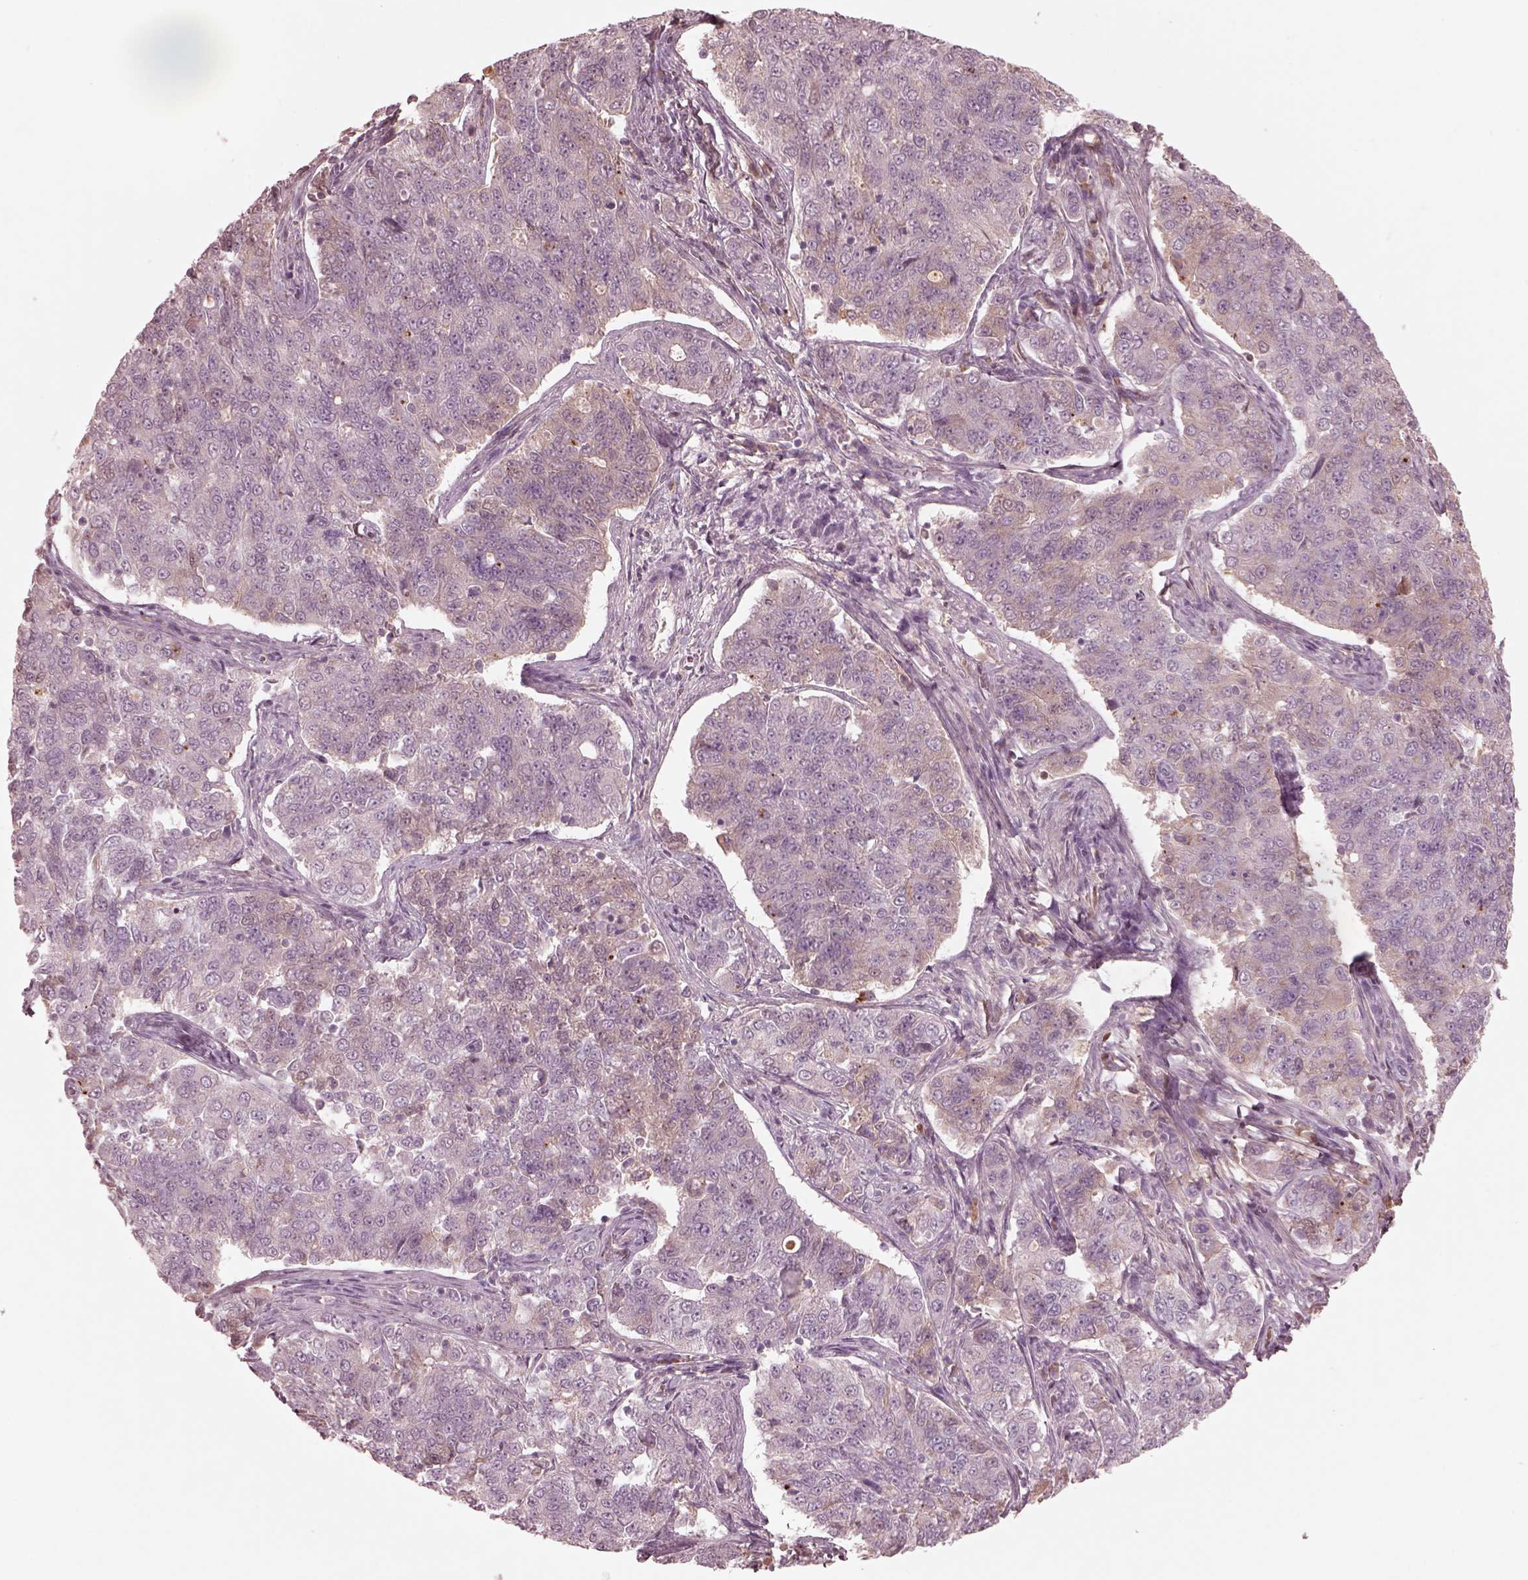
{"staining": {"intensity": "negative", "quantity": "none", "location": "none"}, "tissue": "endometrial cancer", "cell_type": "Tumor cells", "image_type": "cancer", "snomed": [{"axis": "morphology", "description": "Adenocarcinoma, NOS"}, {"axis": "topography", "description": "Endometrium"}], "caption": "High power microscopy image of an immunohistochemistry (IHC) micrograph of endometrial cancer, revealing no significant expression in tumor cells.", "gene": "VWA5B1", "patient": {"sex": "female", "age": 43}}